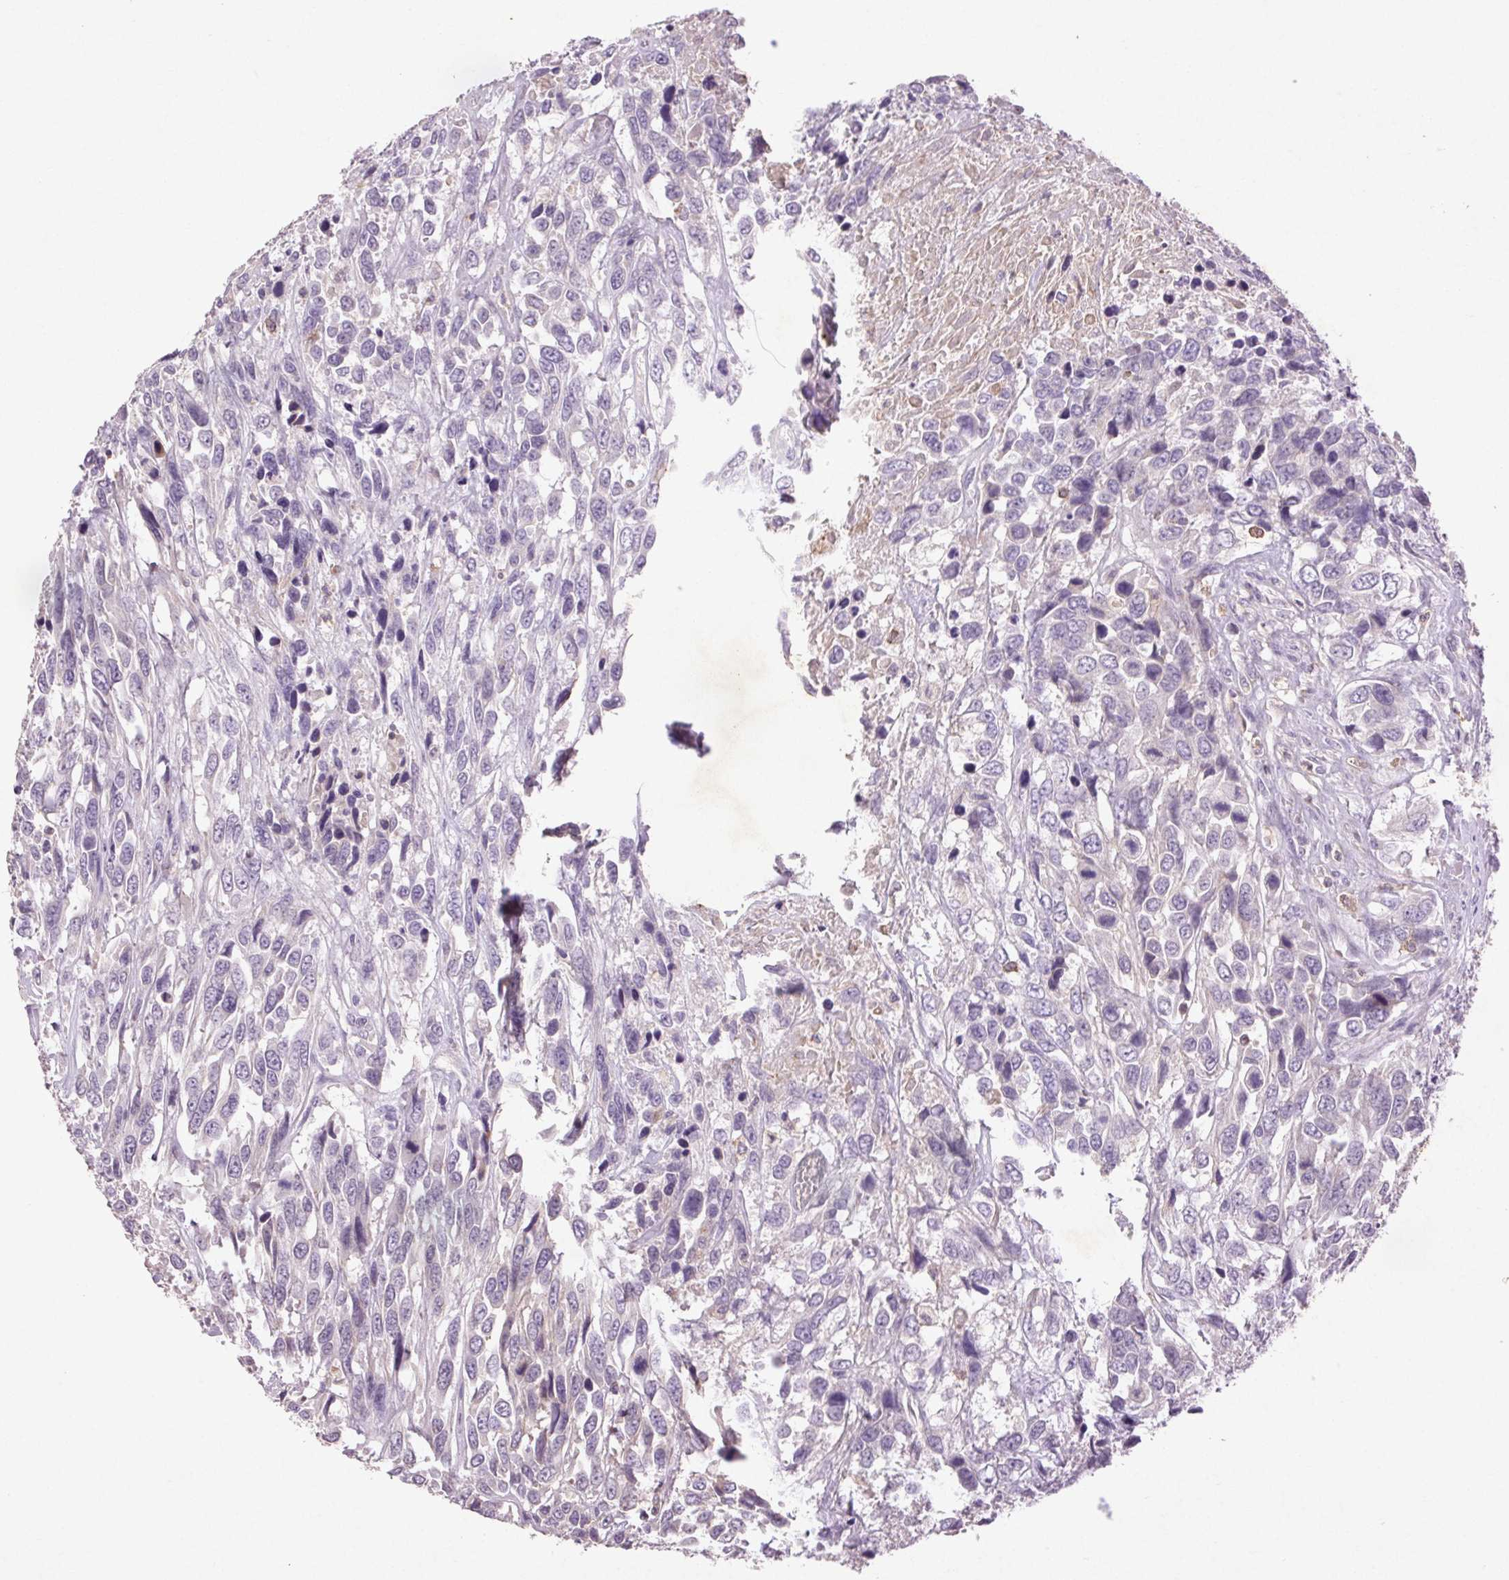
{"staining": {"intensity": "negative", "quantity": "none", "location": "none"}, "tissue": "urothelial cancer", "cell_type": "Tumor cells", "image_type": "cancer", "snomed": [{"axis": "morphology", "description": "Urothelial carcinoma, High grade"}, {"axis": "topography", "description": "Urinary bladder"}], "caption": "This is a histopathology image of immunohistochemistry (IHC) staining of high-grade urothelial carcinoma, which shows no positivity in tumor cells.", "gene": "FNDC7", "patient": {"sex": "female", "age": 70}}